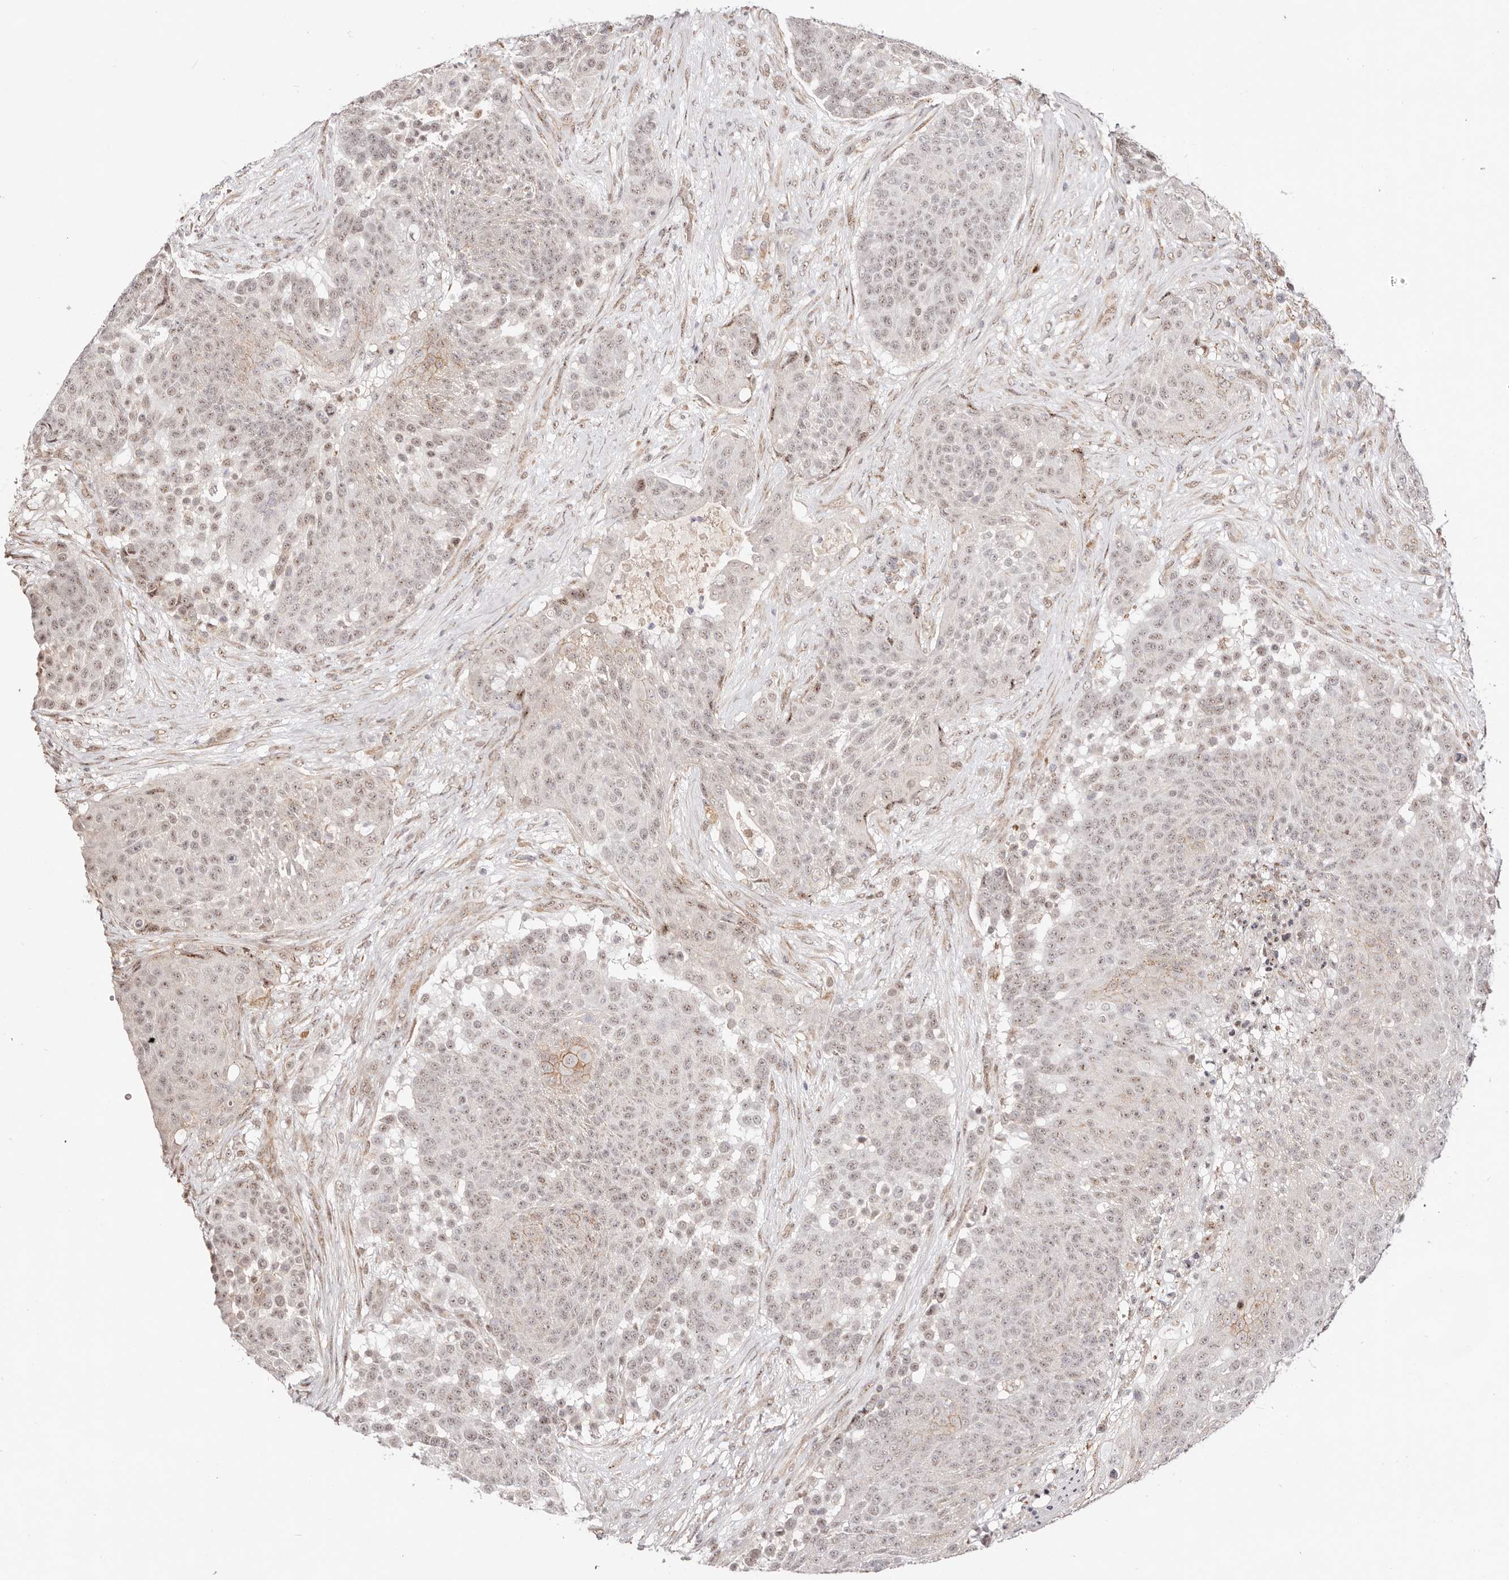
{"staining": {"intensity": "weak", "quantity": ">75%", "location": "nuclear"}, "tissue": "urothelial cancer", "cell_type": "Tumor cells", "image_type": "cancer", "snomed": [{"axis": "morphology", "description": "Urothelial carcinoma, High grade"}, {"axis": "topography", "description": "Urinary bladder"}], "caption": "High-magnification brightfield microscopy of urothelial cancer stained with DAB (brown) and counterstained with hematoxylin (blue). tumor cells exhibit weak nuclear expression is present in about>75% of cells. (Stains: DAB in brown, nuclei in blue, Microscopy: brightfield microscopy at high magnification).", "gene": "WRN", "patient": {"sex": "female", "age": 63}}